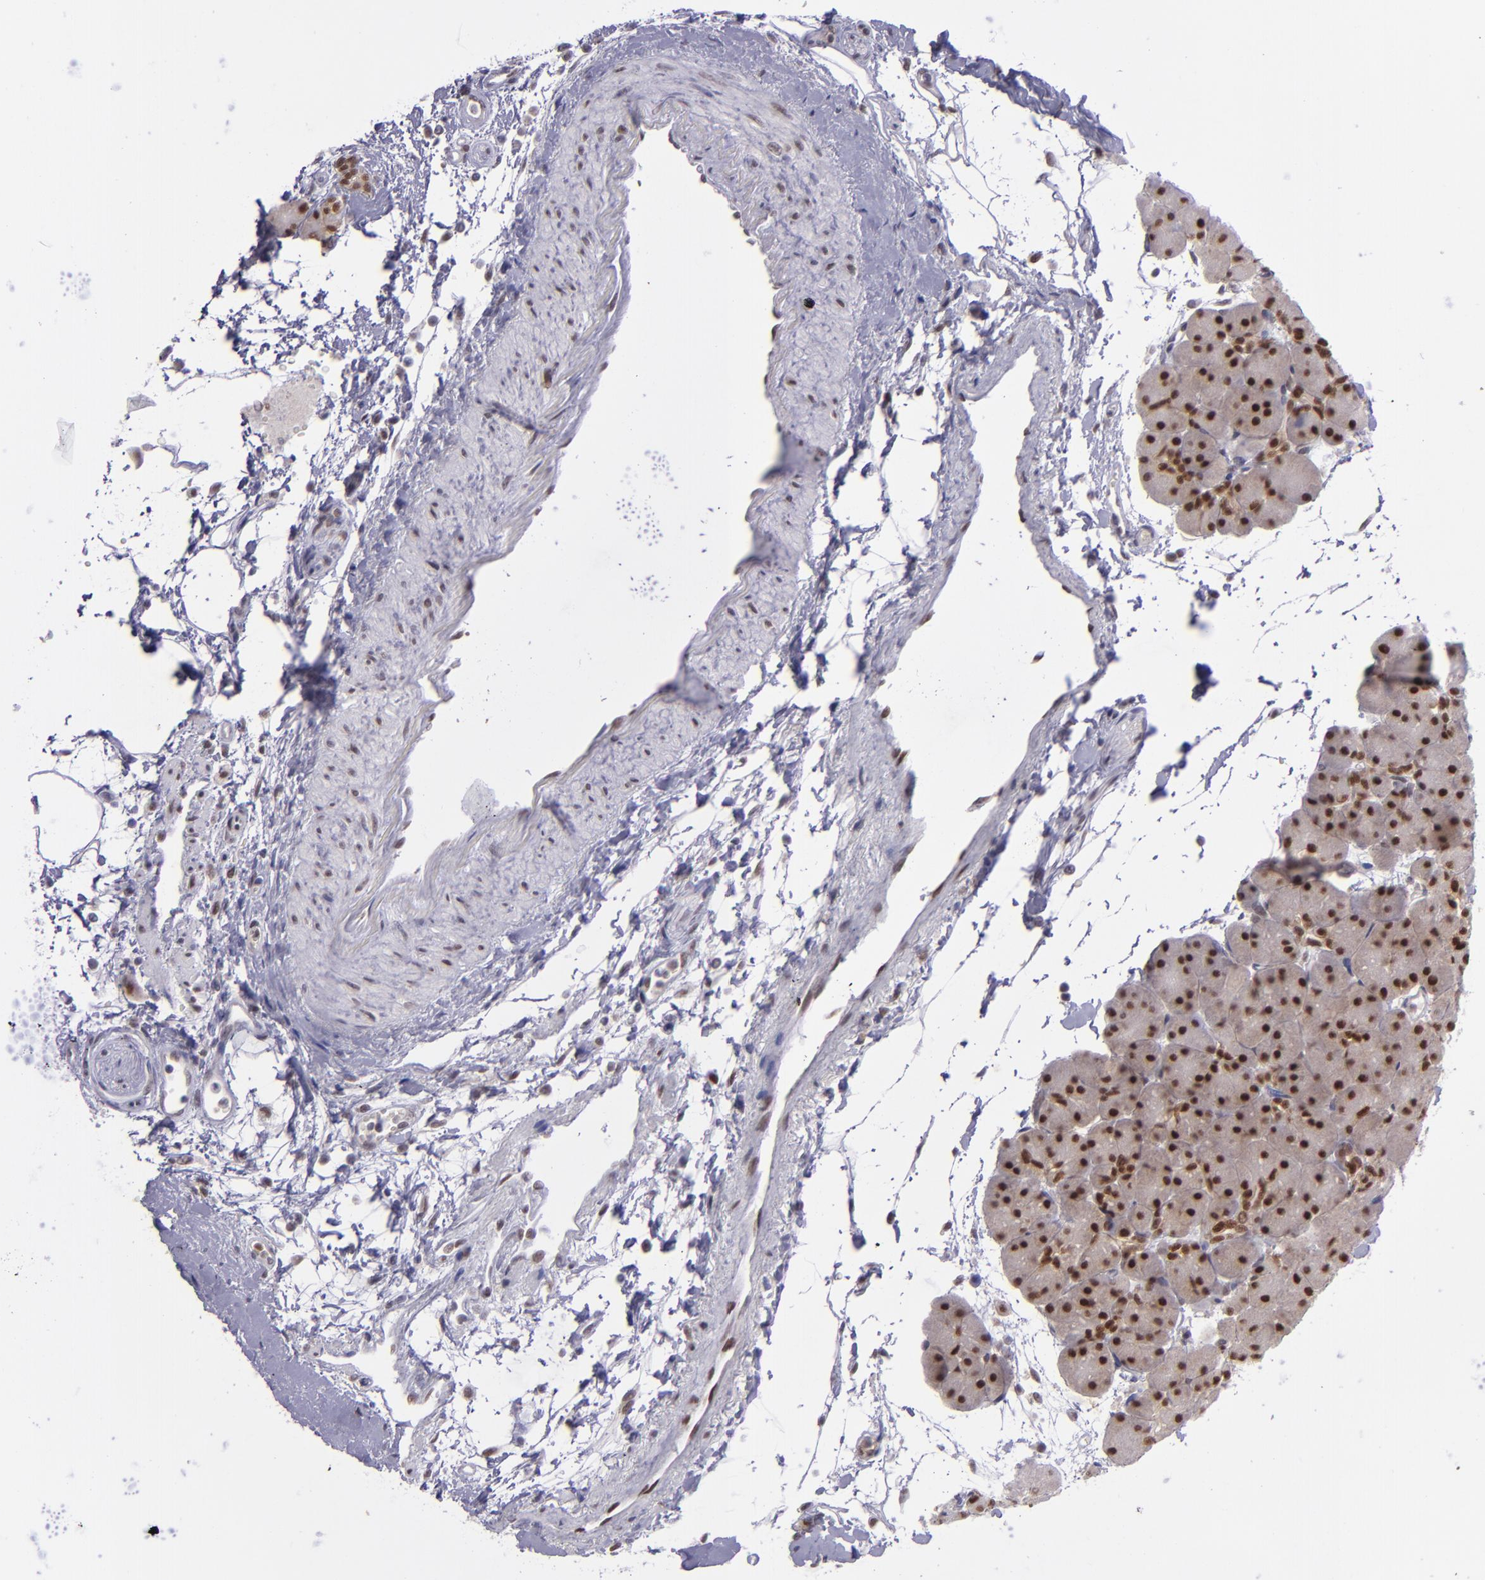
{"staining": {"intensity": "moderate", "quantity": ">75%", "location": "nuclear"}, "tissue": "pancreas", "cell_type": "Exocrine glandular cells", "image_type": "normal", "snomed": [{"axis": "morphology", "description": "Normal tissue, NOS"}, {"axis": "topography", "description": "Pancreas"}], "caption": "DAB (3,3'-diaminobenzidine) immunohistochemical staining of benign human pancreas exhibits moderate nuclear protein positivity in approximately >75% of exocrine glandular cells.", "gene": "BAG1", "patient": {"sex": "male", "age": 66}}